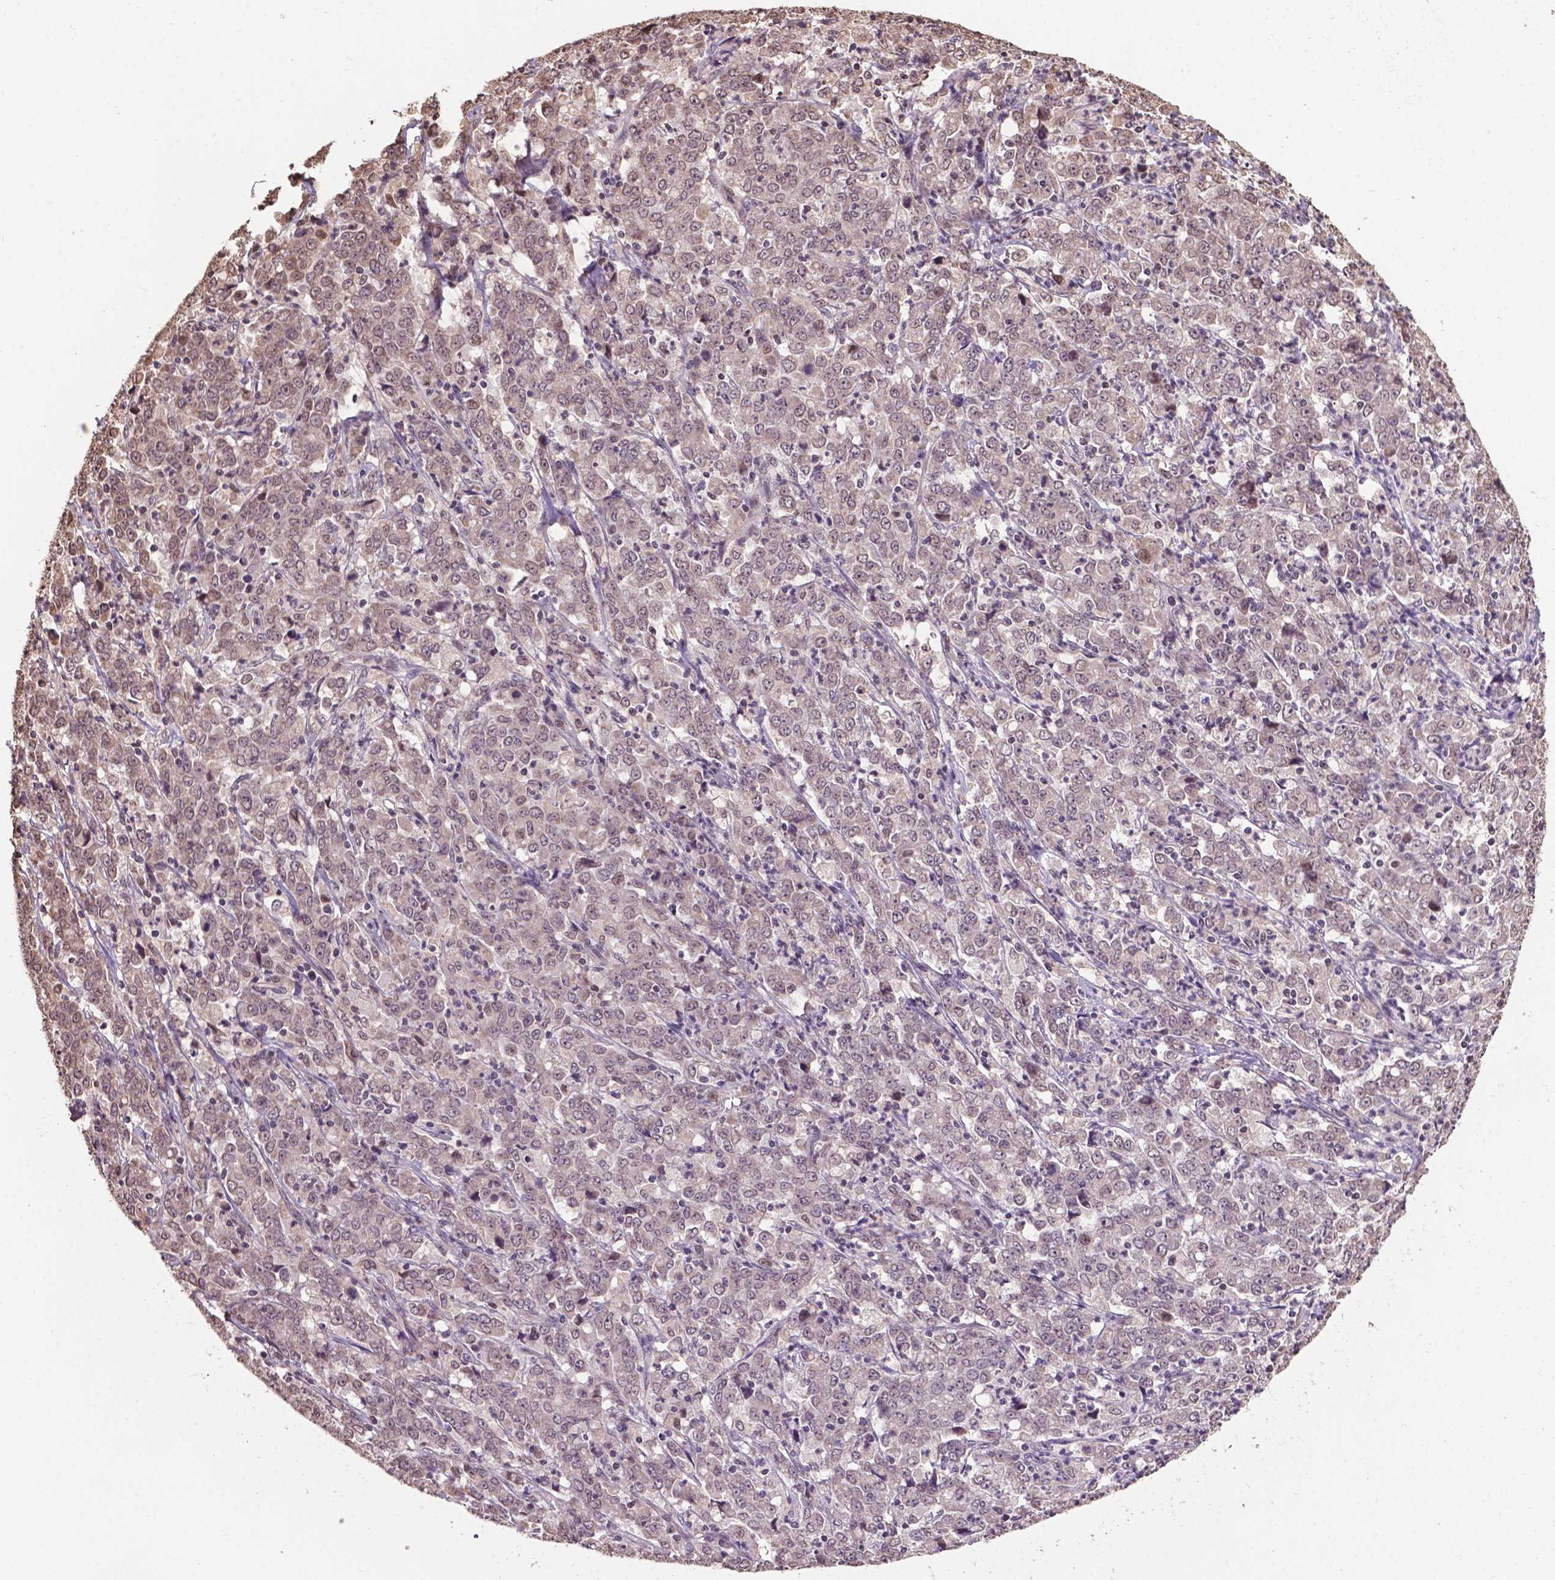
{"staining": {"intensity": "negative", "quantity": "none", "location": "none"}, "tissue": "stomach cancer", "cell_type": "Tumor cells", "image_type": "cancer", "snomed": [{"axis": "morphology", "description": "Adenocarcinoma, NOS"}, {"axis": "topography", "description": "Stomach, lower"}], "caption": "Adenocarcinoma (stomach) stained for a protein using IHC exhibits no positivity tumor cells.", "gene": "GLRA2", "patient": {"sex": "female", "age": 71}}